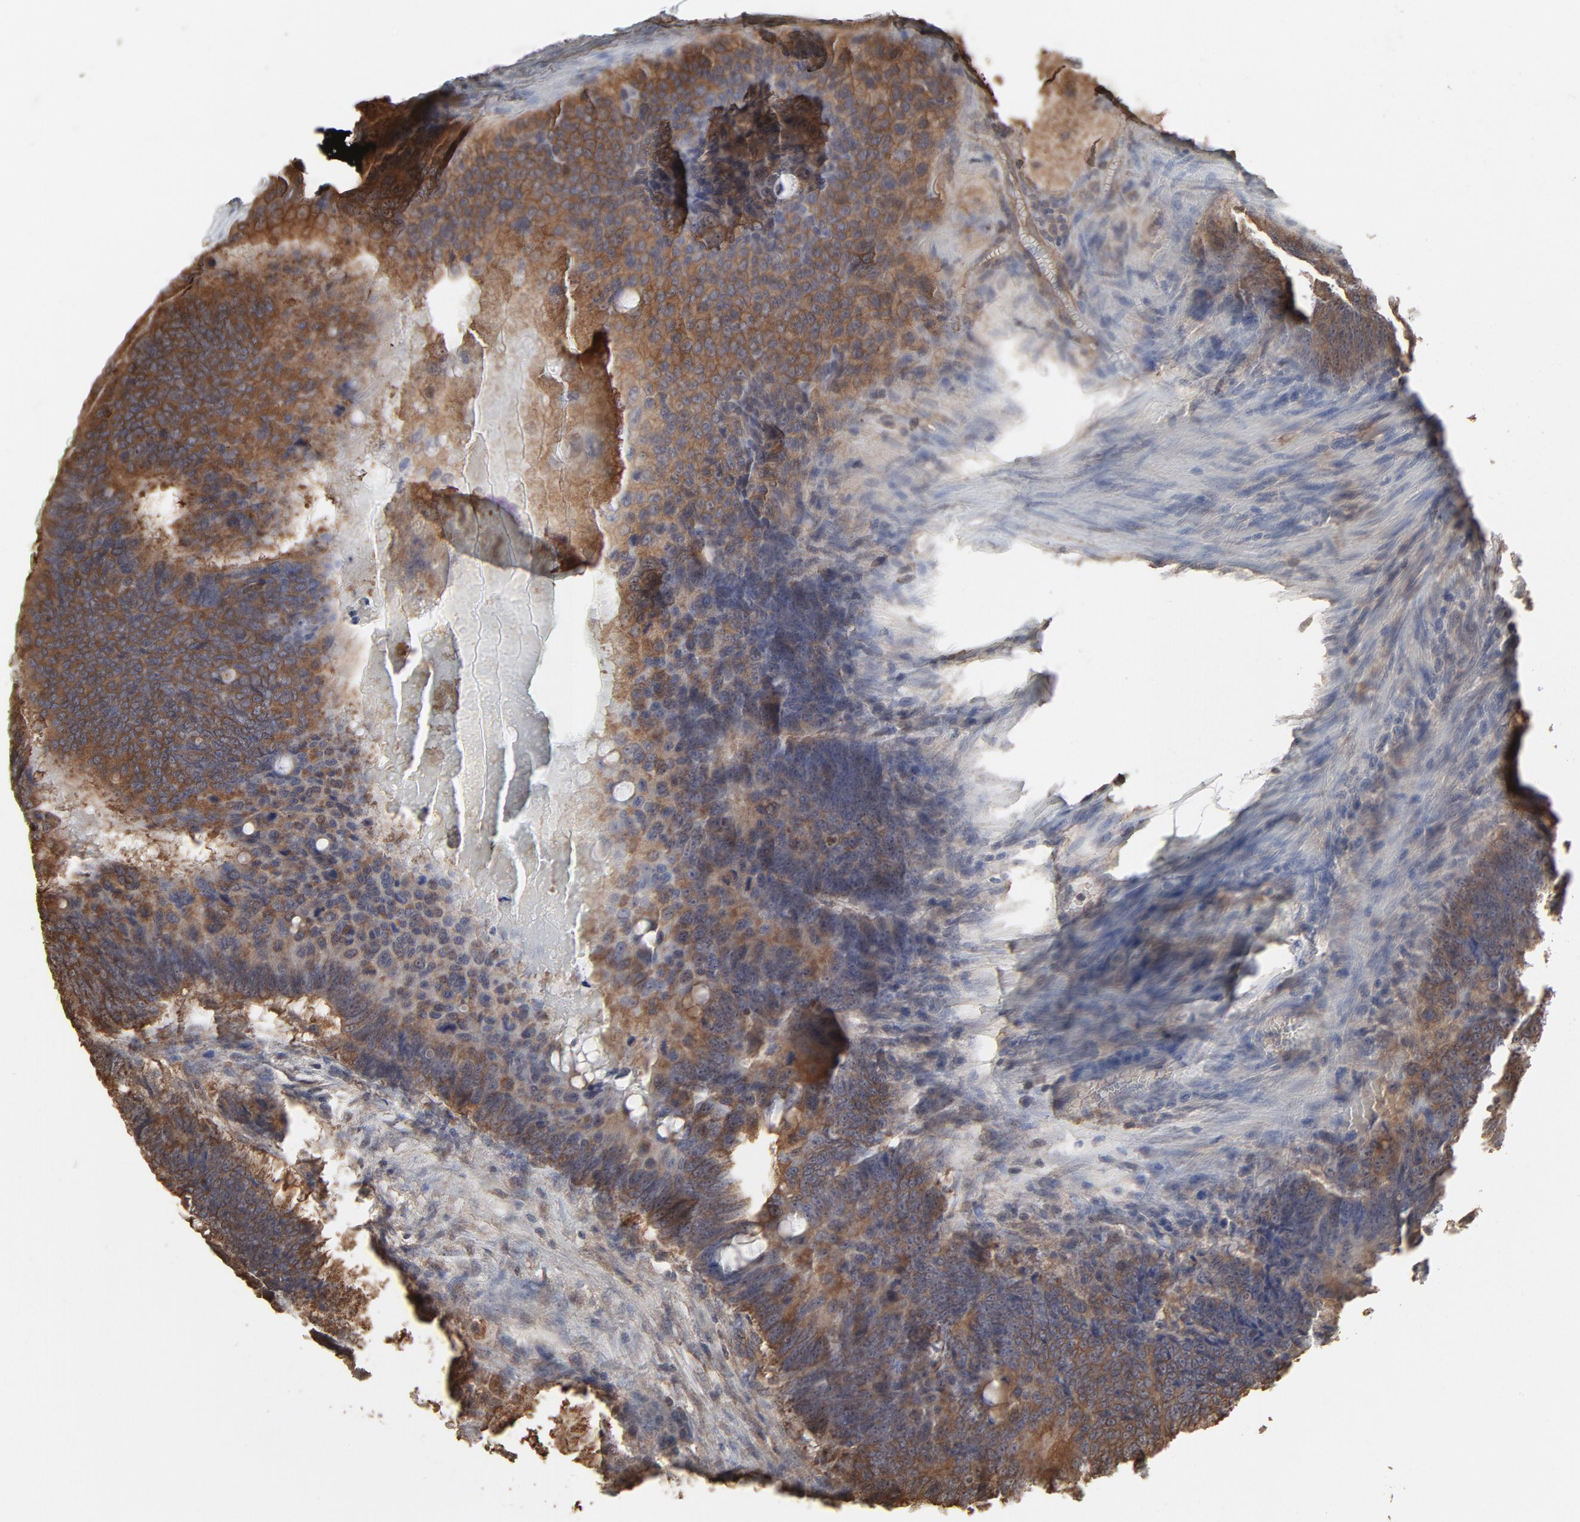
{"staining": {"intensity": "moderate", "quantity": ">75%", "location": "cytoplasmic/membranous"}, "tissue": "colorectal cancer", "cell_type": "Tumor cells", "image_type": "cancer", "snomed": [{"axis": "morphology", "description": "Adenocarcinoma, NOS"}, {"axis": "topography", "description": "Colon"}], "caption": "Brown immunohistochemical staining in human colorectal adenocarcinoma reveals moderate cytoplasmic/membranous expression in about >75% of tumor cells. (IHC, brightfield microscopy, high magnification).", "gene": "PPP2CA", "patient": {"sex": "female", "age": 55}}